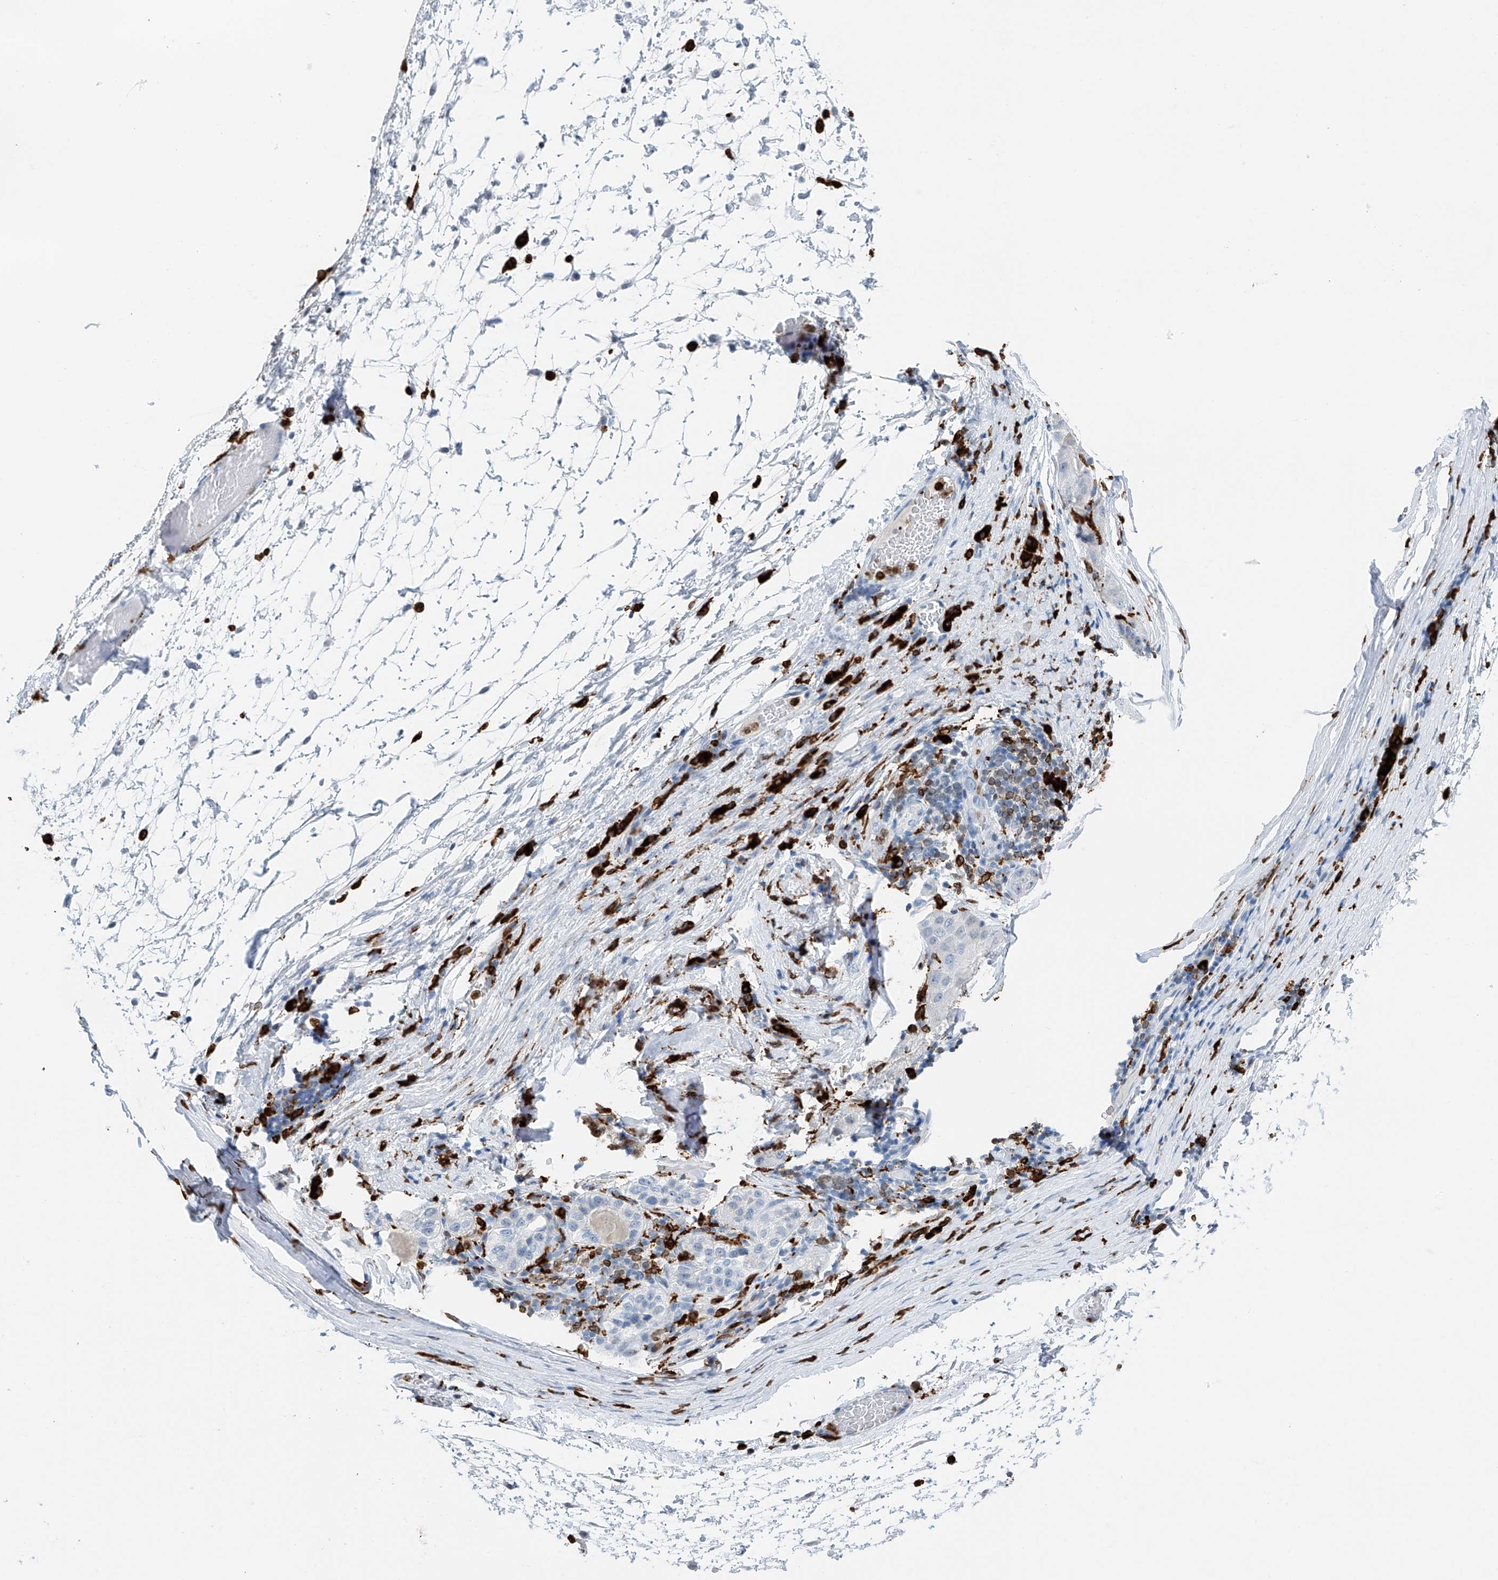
{"staining": {"intensity": "negative", "quantity": "none", "location": "none"}, "tissue": "liver cancer", "cell_type": "Tumor cells", "image_type": "cancer", "snomed": [{"axis": "morphology", "description": "Carcinoma, Hepatocellular, NOS"}, {"axis": "topography", "description": "Liver"}], "caption": "DAB immunohistochemical staining of liver hepatocellular carcinoma reveals no significant positivity in tumor cells.", "gene": "TBXAS1", "patient": {"sex": "male", "age": 80}}